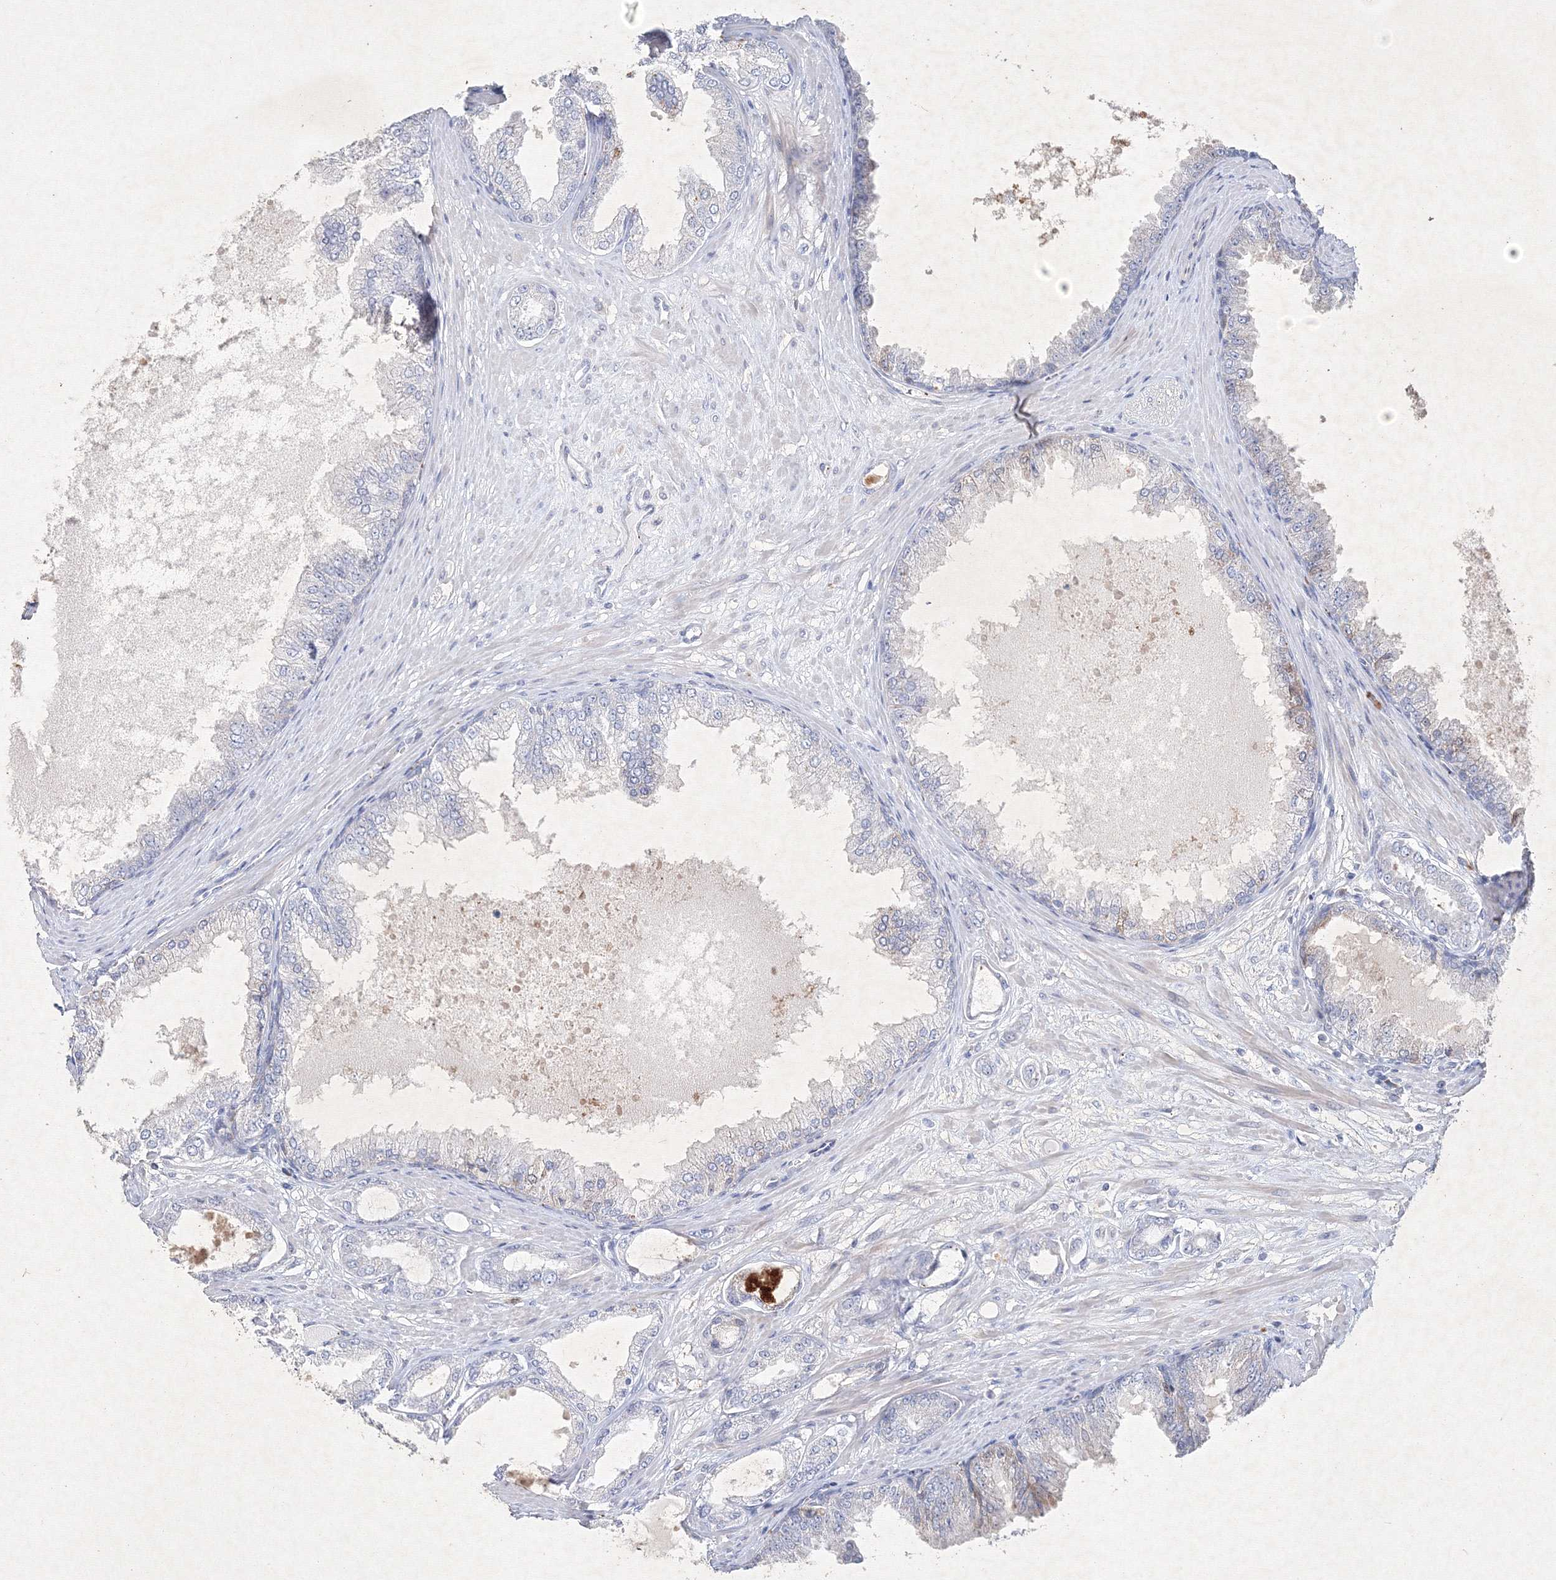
{"staining": {"intensity": "negative", "quantity": "none", "location": "none"}, "tissue": "prostate cancer", "cell_type": "Tumor cells", "image_type": "cancer", "snomed": [{"axis": "morphology", "description": "Adenocarcinoma, Low grade"}, {"axis": "topography", "description": "Prostate"}], "caption": "The histopathology image shows no staining of tumor cells in prostate cancer (adenocarcinoma (low-grade)).", "gene": "CXXC4", "patient": {"sex": "male", "age": 63}}